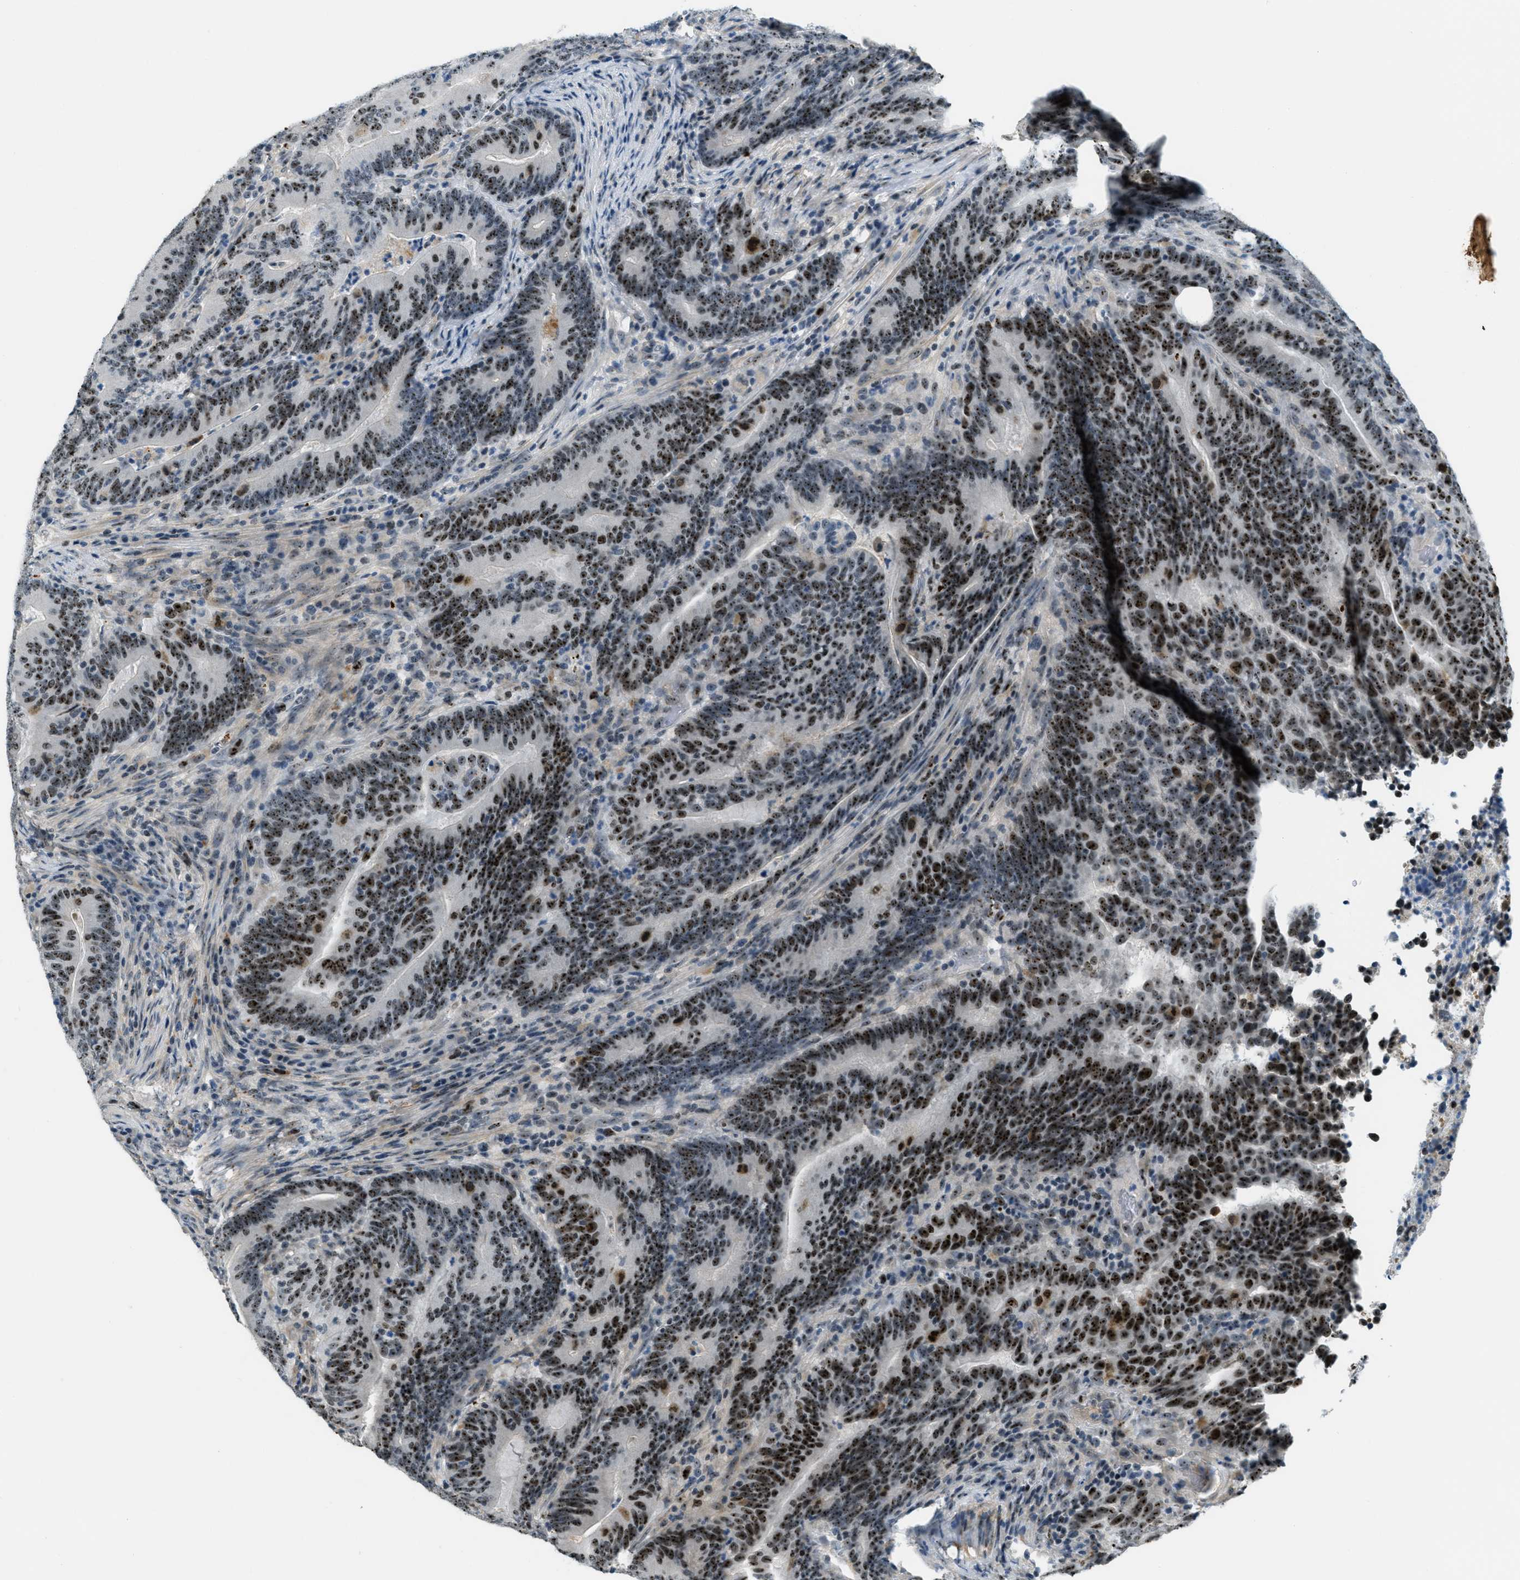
{"staining": {"intensity": "strong", "quantity": "25%-75%", "location": "nuclear"}, "tissue": "colorectal cancer", "cell_type": "Tumor cells", "image_type": "cancer", "snomed": [{"axis": "morphology", "description": "Adenocarcinoma, NOS"}, {"axis": "topography", "description": "Colon"}], "caption": "An immunohistochemistry (IHC) histopathology image of neoplastic tissue is shown. Protein staining in brown highlights strong nuclear positivity in colorectal adenocarcinoma within tumor cells. (Brightfield microscopy of DAB IHC at high magnification).", "gene": "DDX47", "patient": {"sex": "female", "age": 66}}